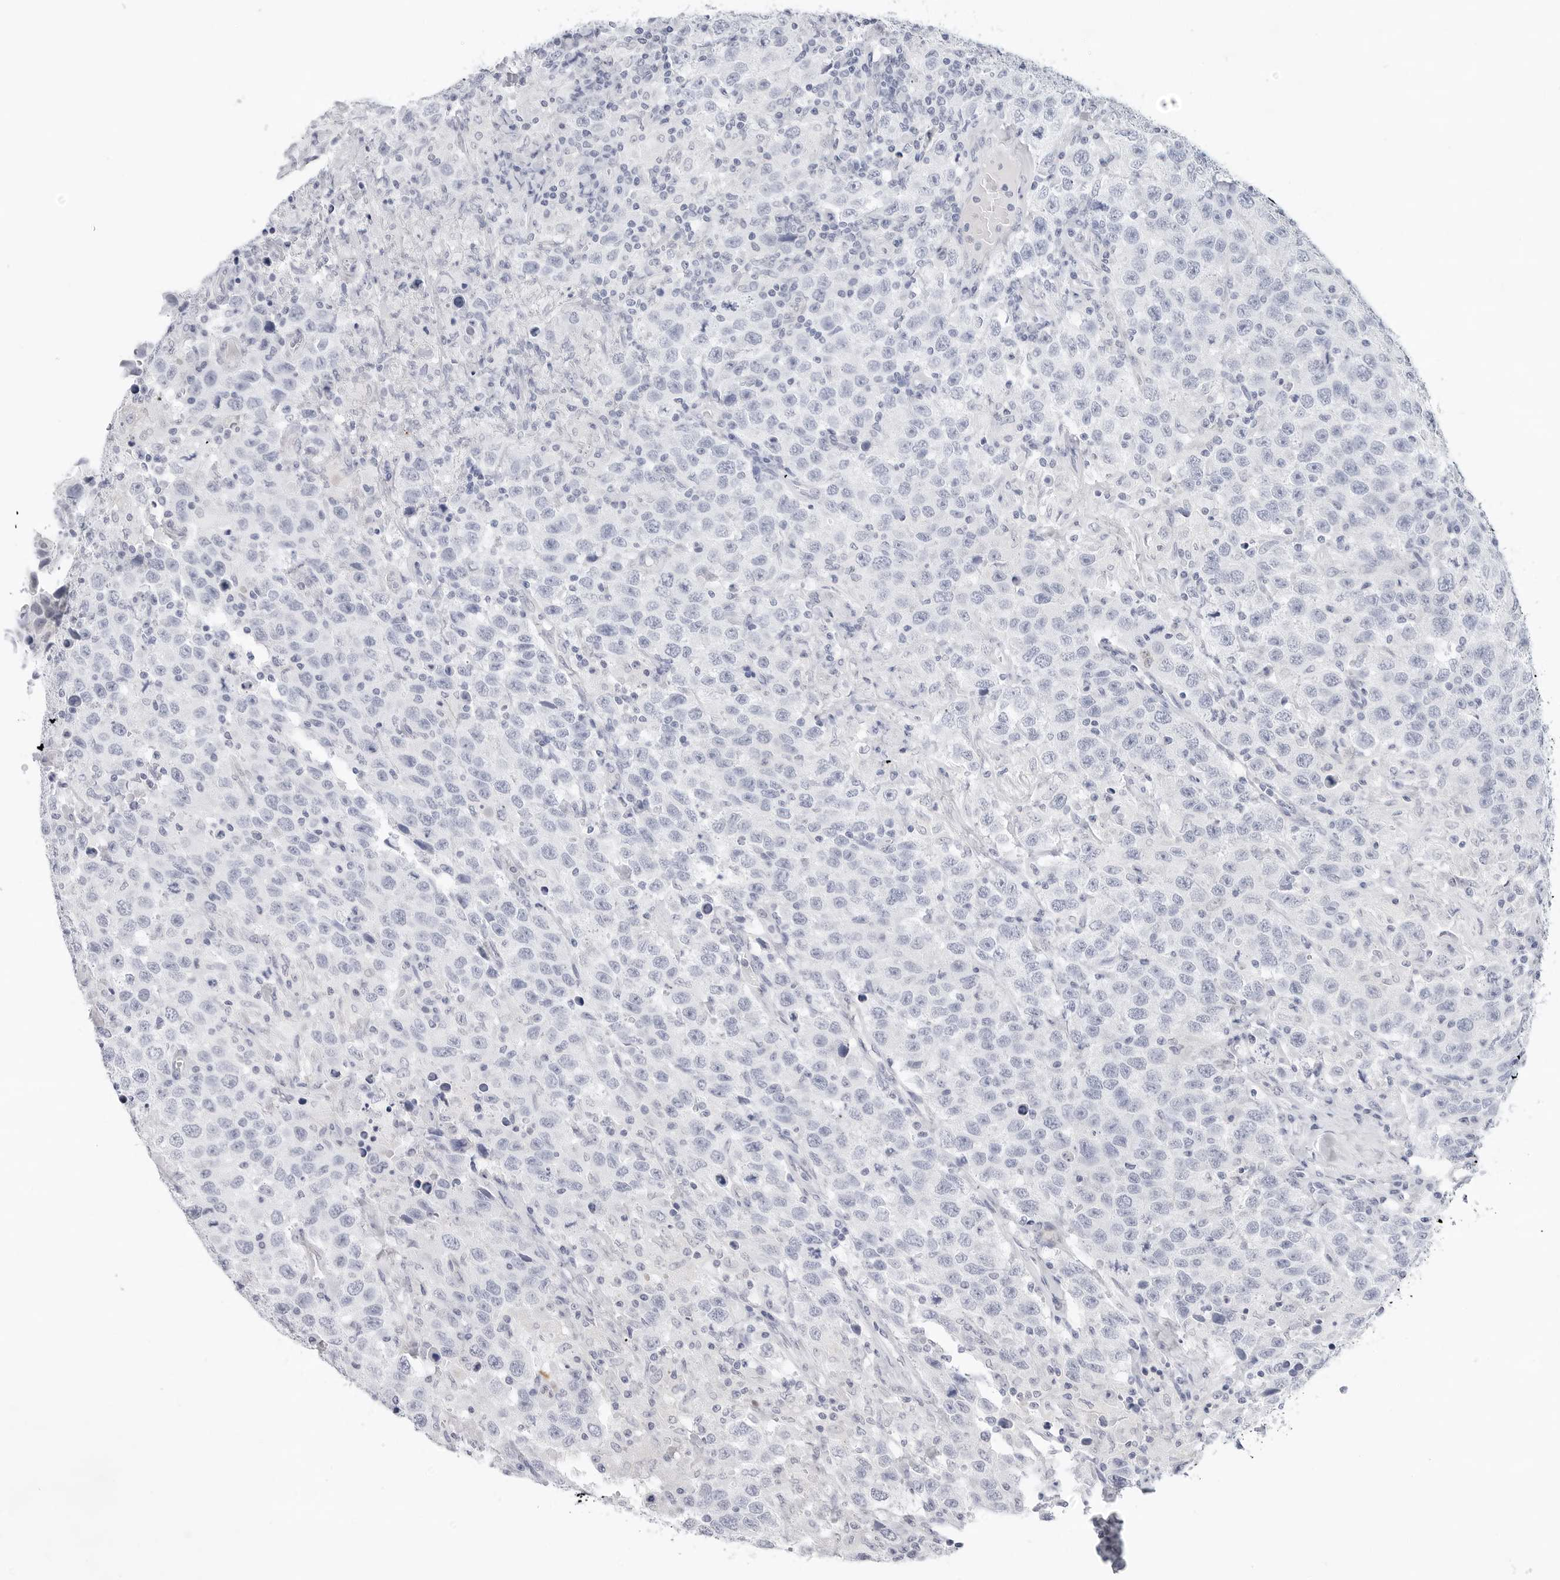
{"staining": {"intensity": "negative", "quantity": "none", "location": "none"}, "tissue": "testis cancer", "cell_type": "Tumor cells", "image_type": "cancer", "snomed": [{"axis": "morphology", "description": "Seminoma, NOS"}, {"axis": "topography", "description": "Testis"}], "caption": "The micrograph shows no staining of tumor cells in testis cancer.", "gene": "SLC19A1", "patient": {"sex": "male", "age": 41}}